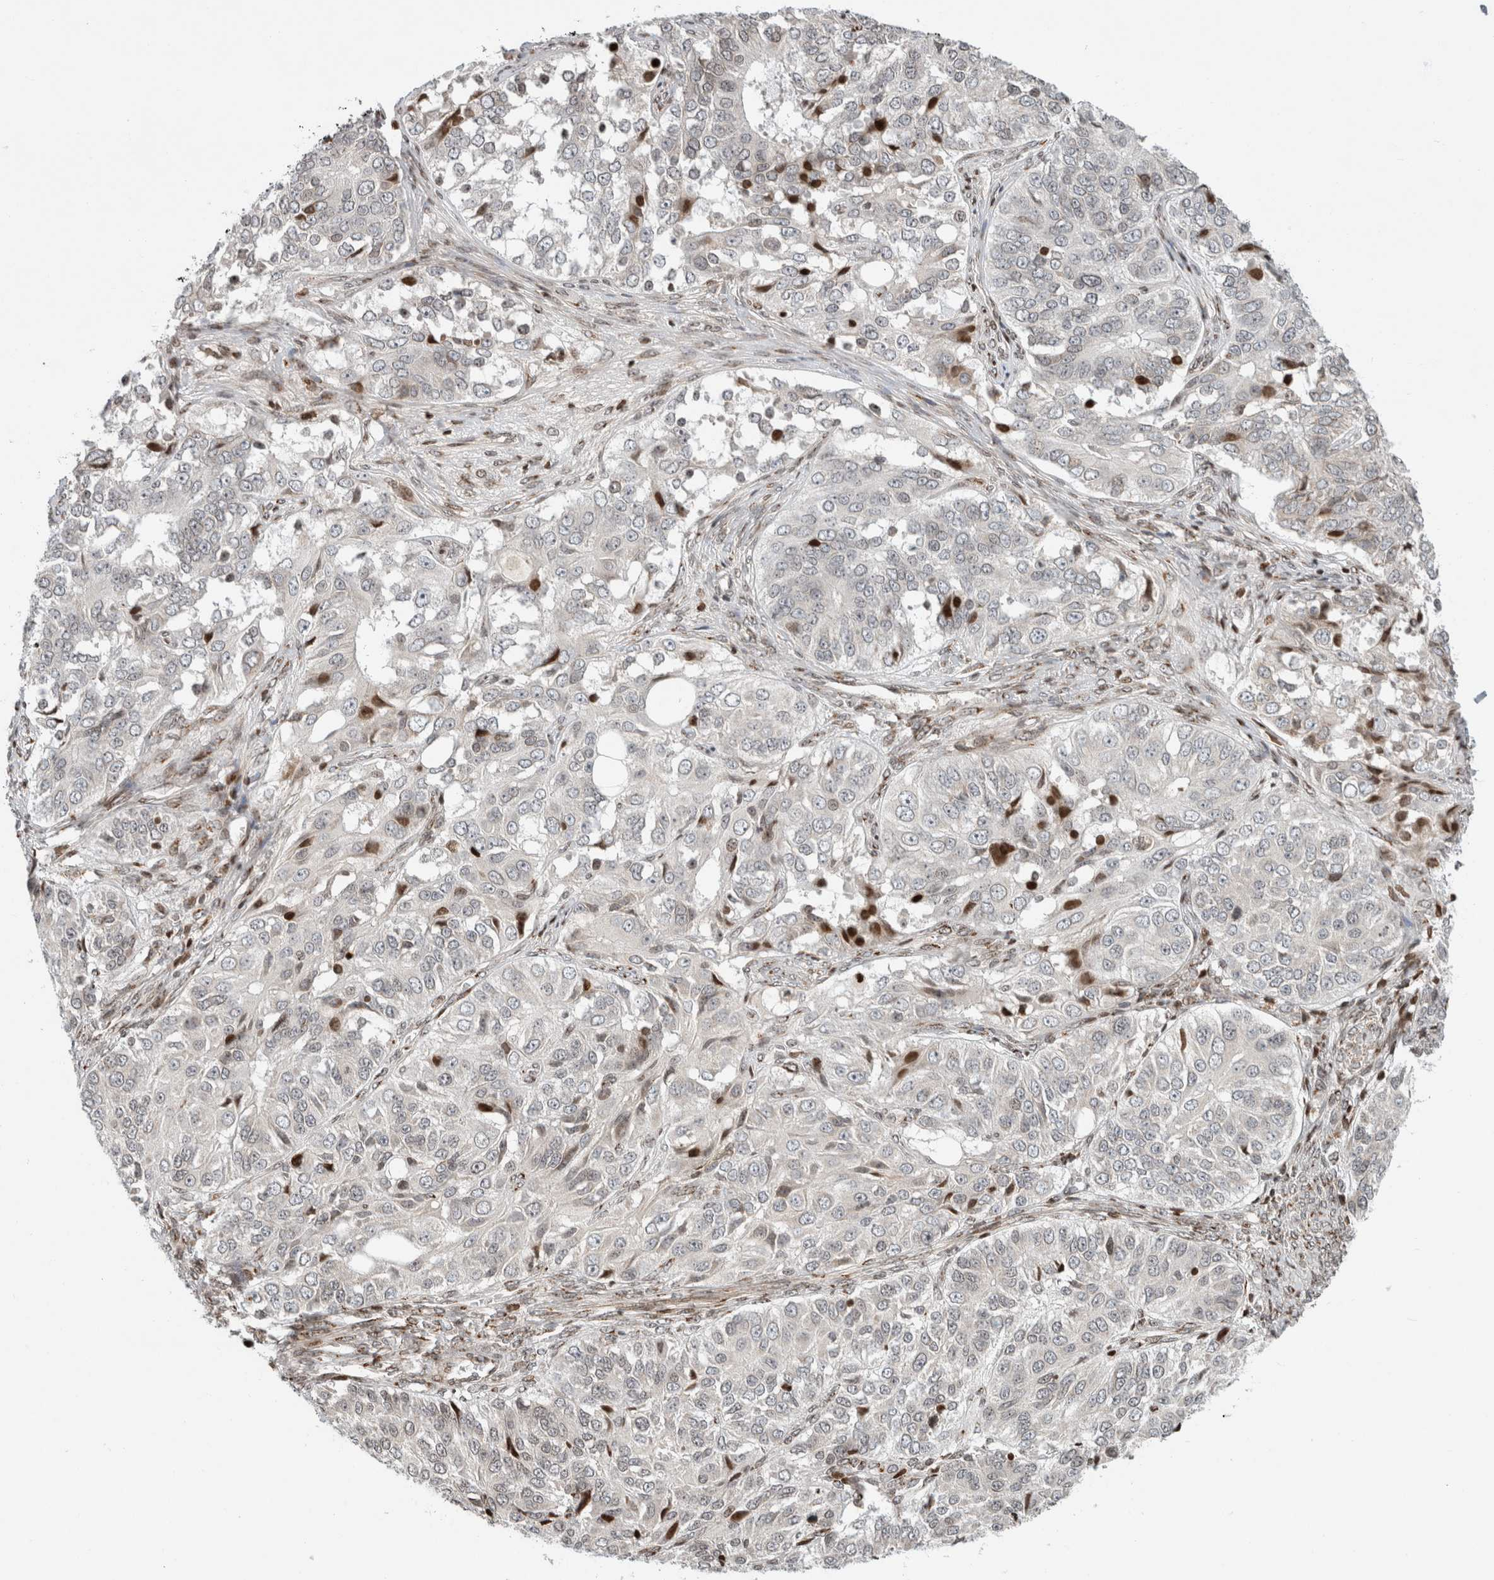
{"staining": {"intensity": "strong", "quantity": "<25%", "location": "nuclear"}, "tissue": "ovarian cancer", "cell_type": "Tumor cells", "image_type": "cancer", "snomed": [{"axis": "morphology", "description": "Carcinoma, endometroid"}, {"axis": "topography", "description": "Ovary"}], "caption": "Ovarian cancer tissue demonstrates strong nuclear positivity in about <25% of tumor cells Ihc stains the protein of interest in brown and the nuclei are stained blue.", "gene": "GINS4", "patient": {"sex": "female", "age": 51}}